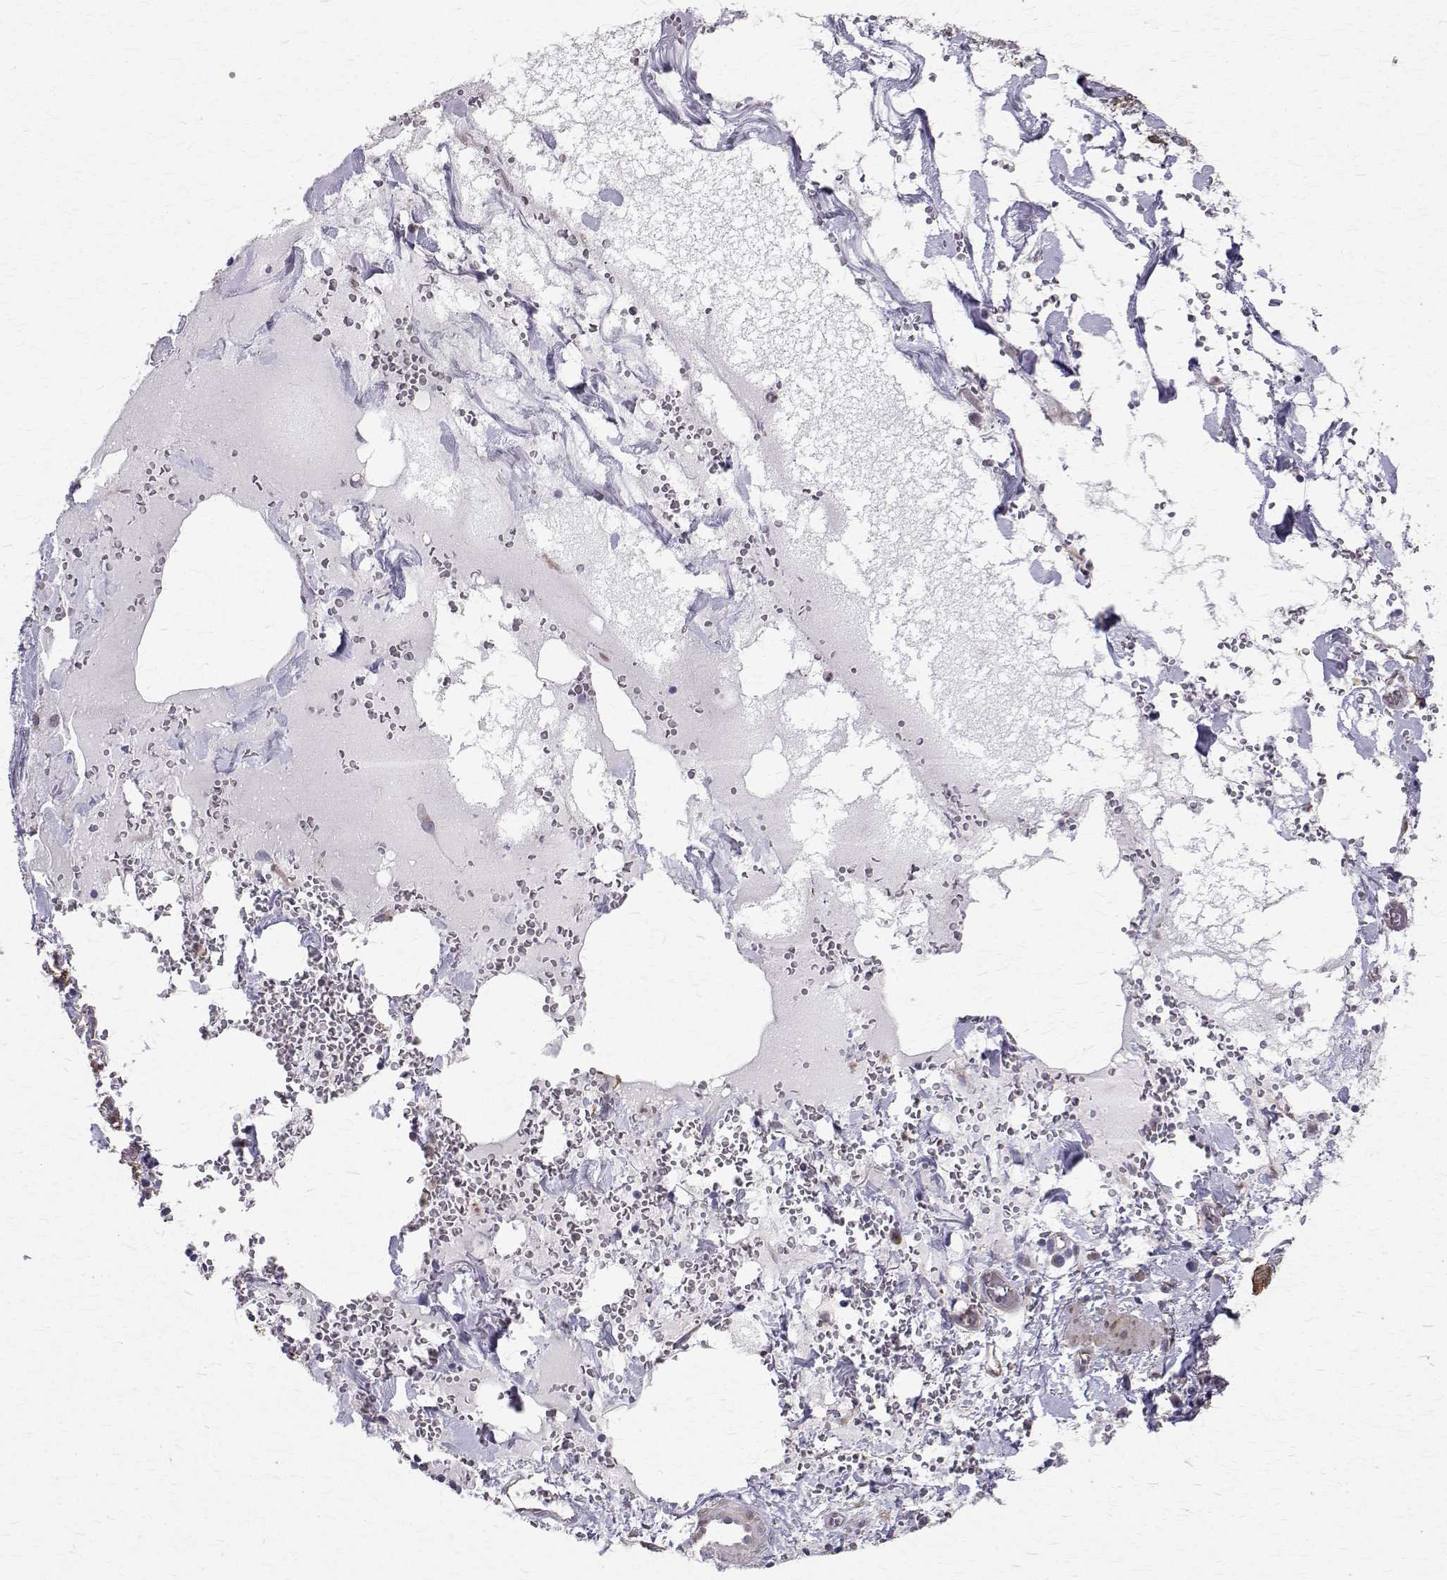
{"staining": {"intensity": "negative", "quantity": "none", "location": "none"}, "tissue": "lung cancer", "cell_type": "Tumor cells", "image_type": "cancer", "snomed": [{"axis": "morphology", "description": "Squamous cell carcinoma, NOS"}, {"axis": "topography", "description": "Lung"}], "caption": "This is a image of IHC staining of lung squamous cell carcinoma, which shows no expression in tumor cells.", "gene": "CCDC89", "patient": {"sex": "male", "age": 78}}